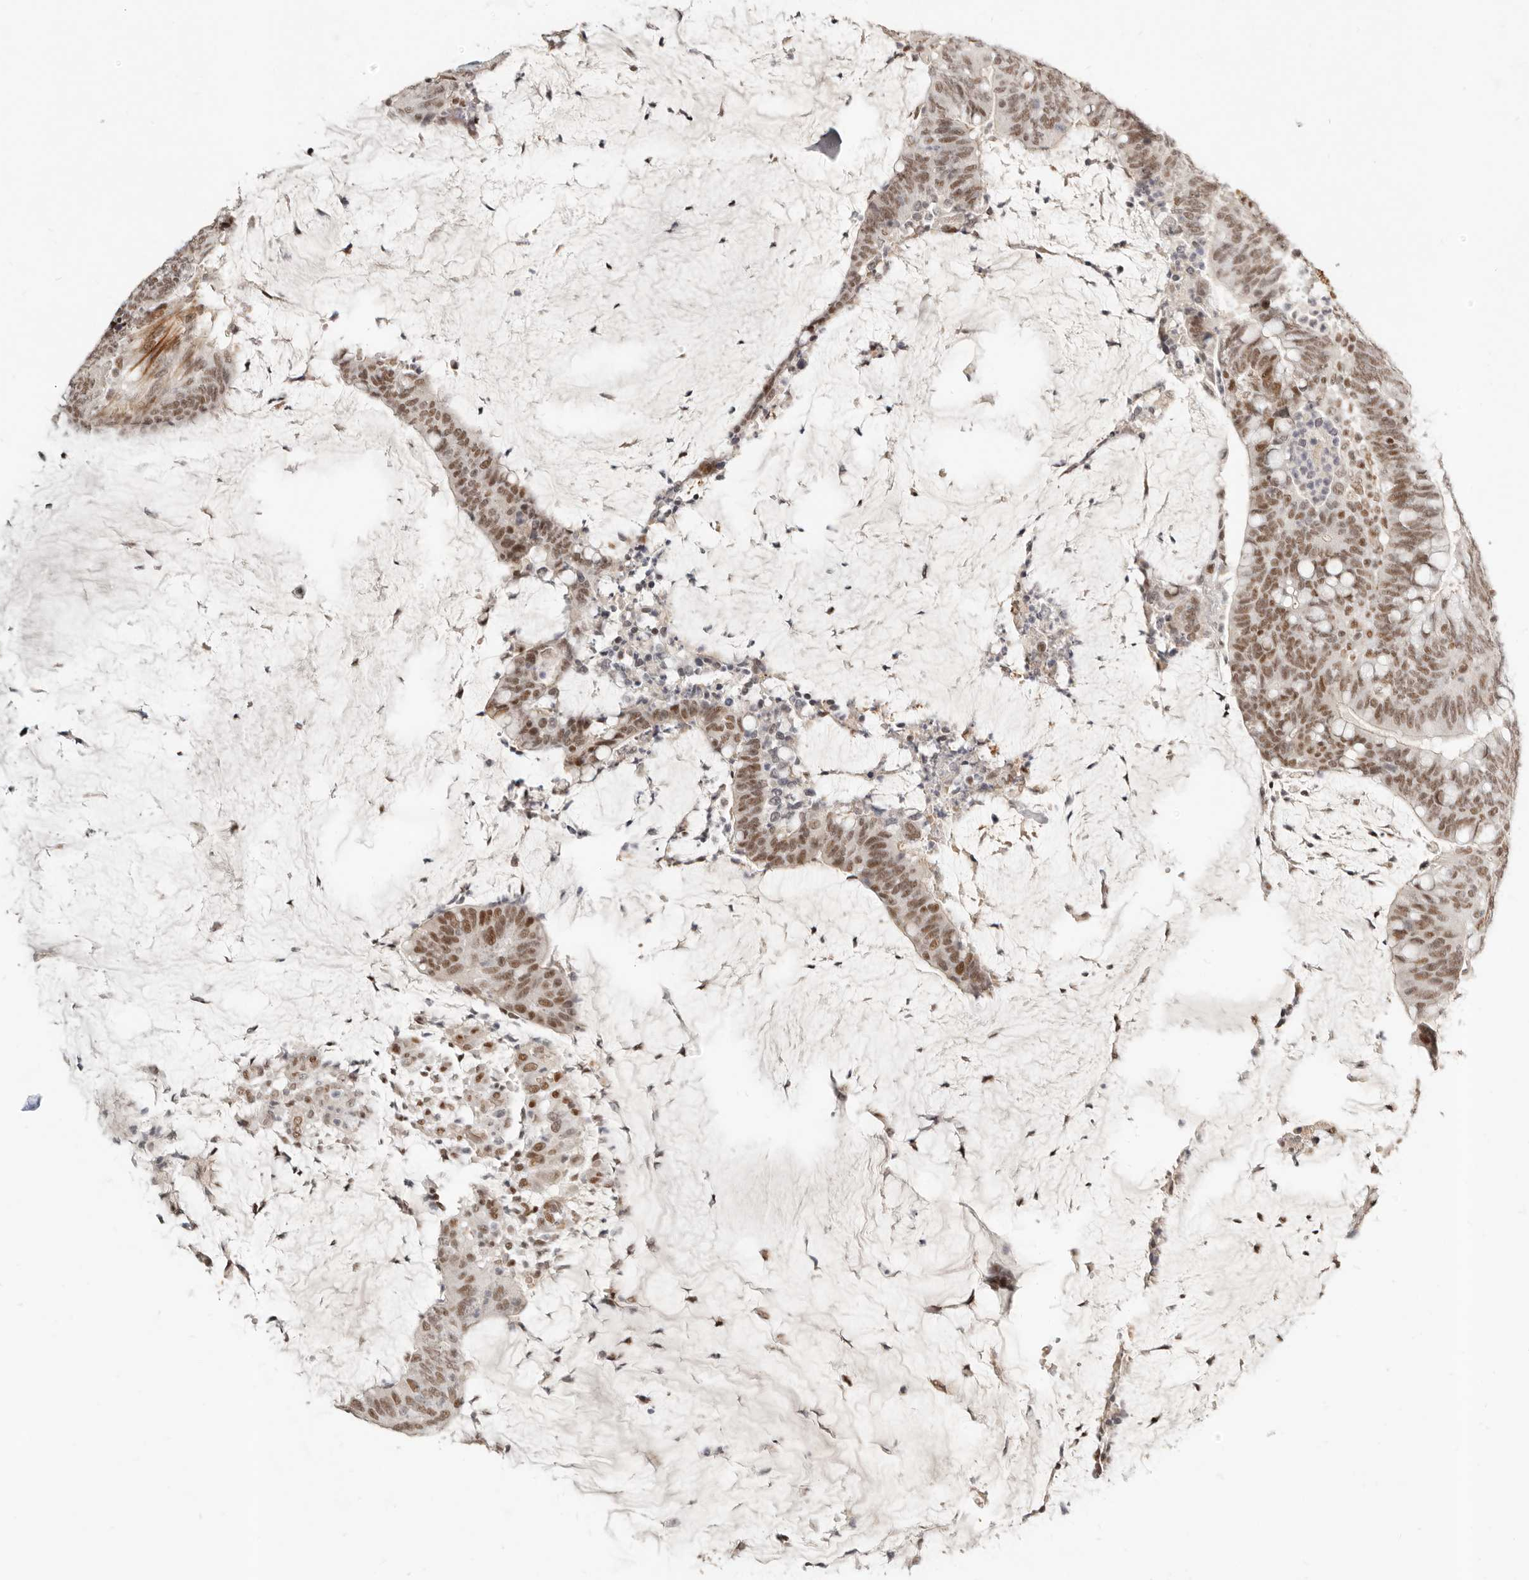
{"staining": {"intensity": "moderate", "quantity": ">75%", "location": "nuclear"}, "tissue": "colorectal cancer", "cell_type": "Tumor cells", "image_type": "cancer", "snomed": [{"axis": "morphology", "description": "Adenocarcinoma, NOS"}, {"axis": "topography", "description": "Colon"}], "caption": "Colorectal cancer stained for a protein (brown) exhibits moderate nuclear positive expression in about >75% of tumor cells.", "gene": "GABPA", "patient": {"sex": "female", "age": 66}}